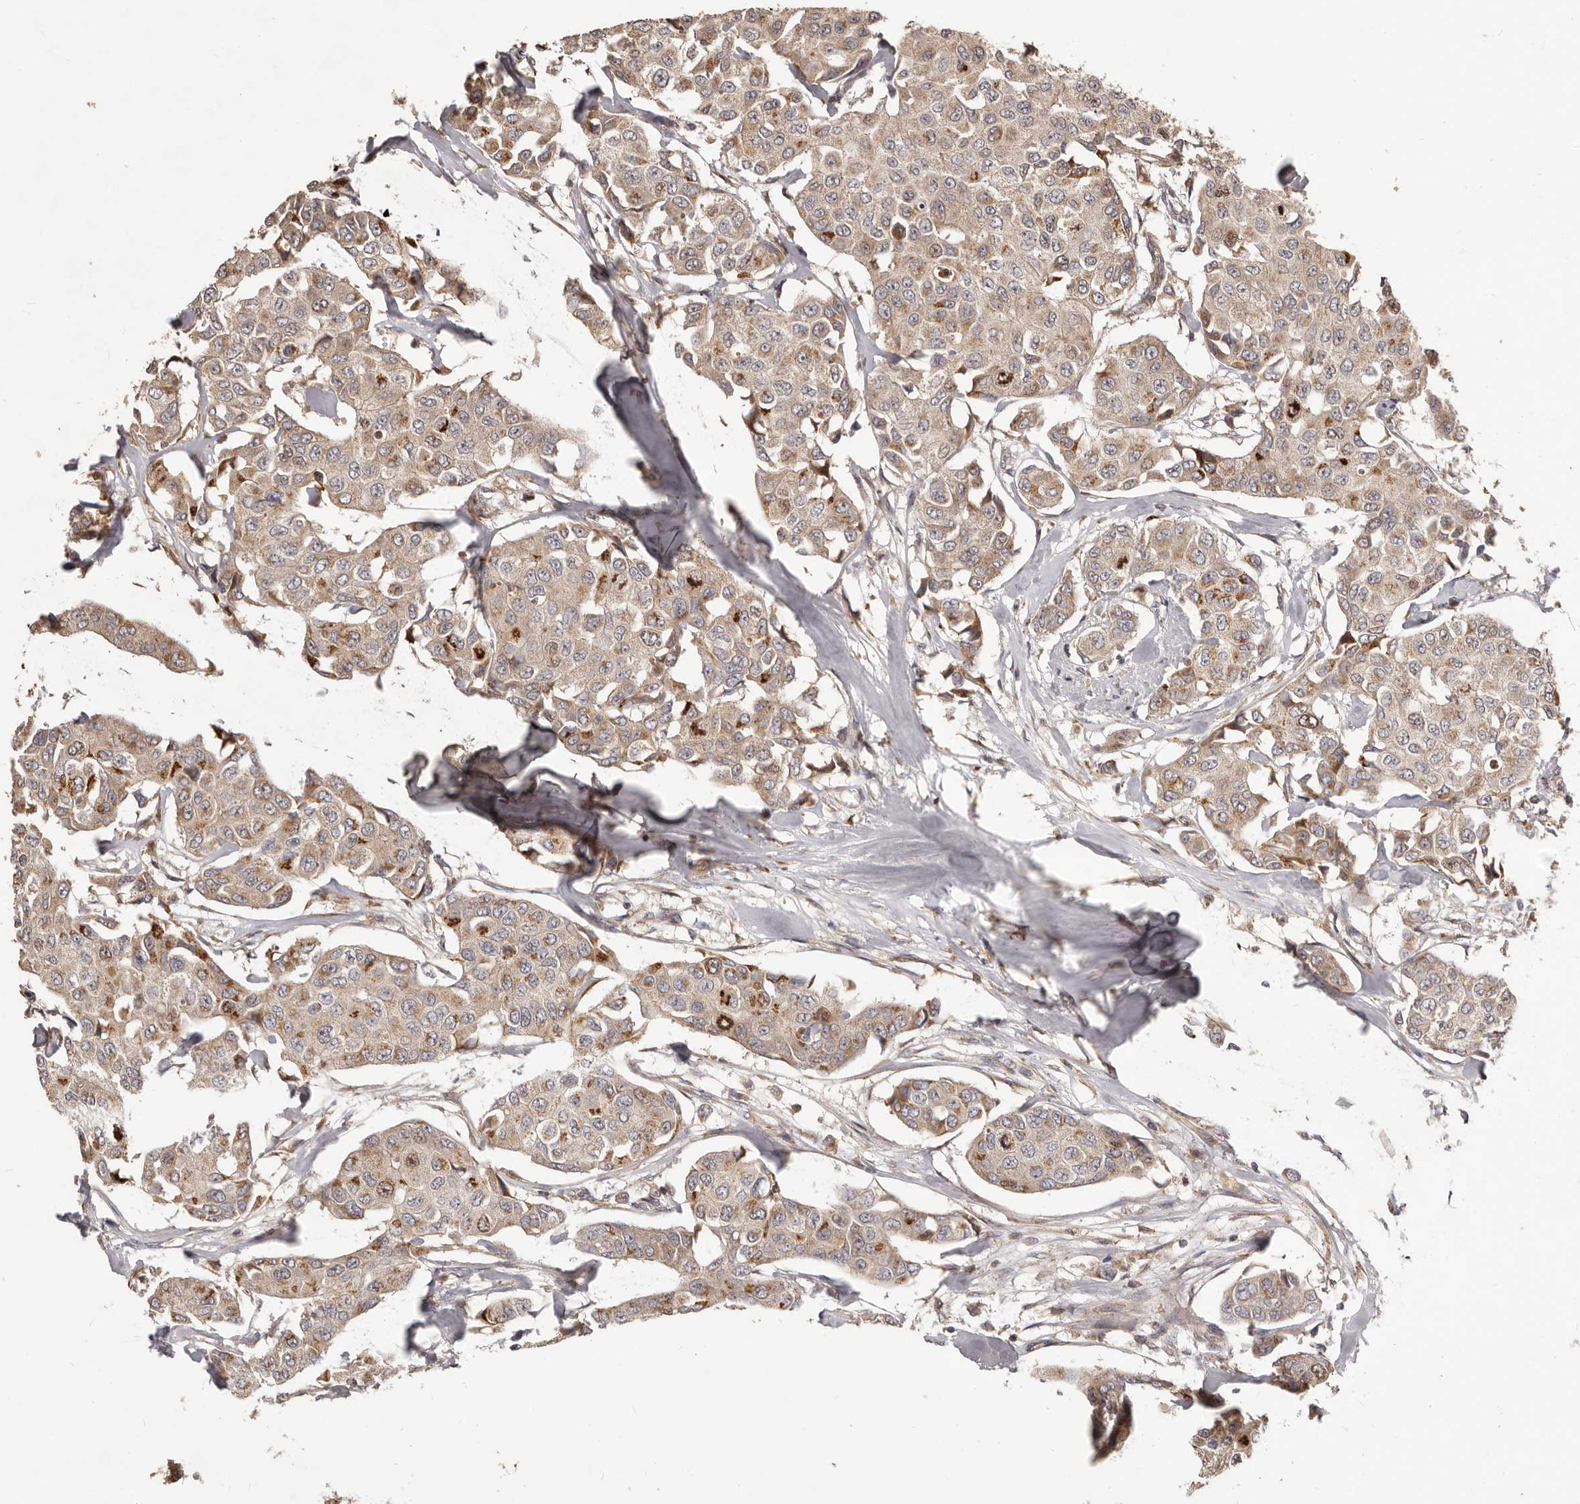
{"staining": {"intensity": "moderate", "quantity": ">75%", "location": "cytoplasmic/membranous"}, "tissue": "breast cancer", "cell_type": "Tumor cells", "image_type": "cancer", "snomed": [{"axis": "morphology", "description": "Duct carcinoma"}, {"axis": "topography", "description": "Breast"}], "caption": "High-magnification brightfield microscopy of breast cancer (invasive ductal carcinoma) stained with DAB (3,3'-diaminobenzidine) (brown) and counterstained with hematoxylin (blue). tumor cells exhibit moderate cytoplasmic/membranous positivity is seen in approximately>75% of cells.", "gene": "RNF187", "patient": {"sex": "female", "age": 80}}